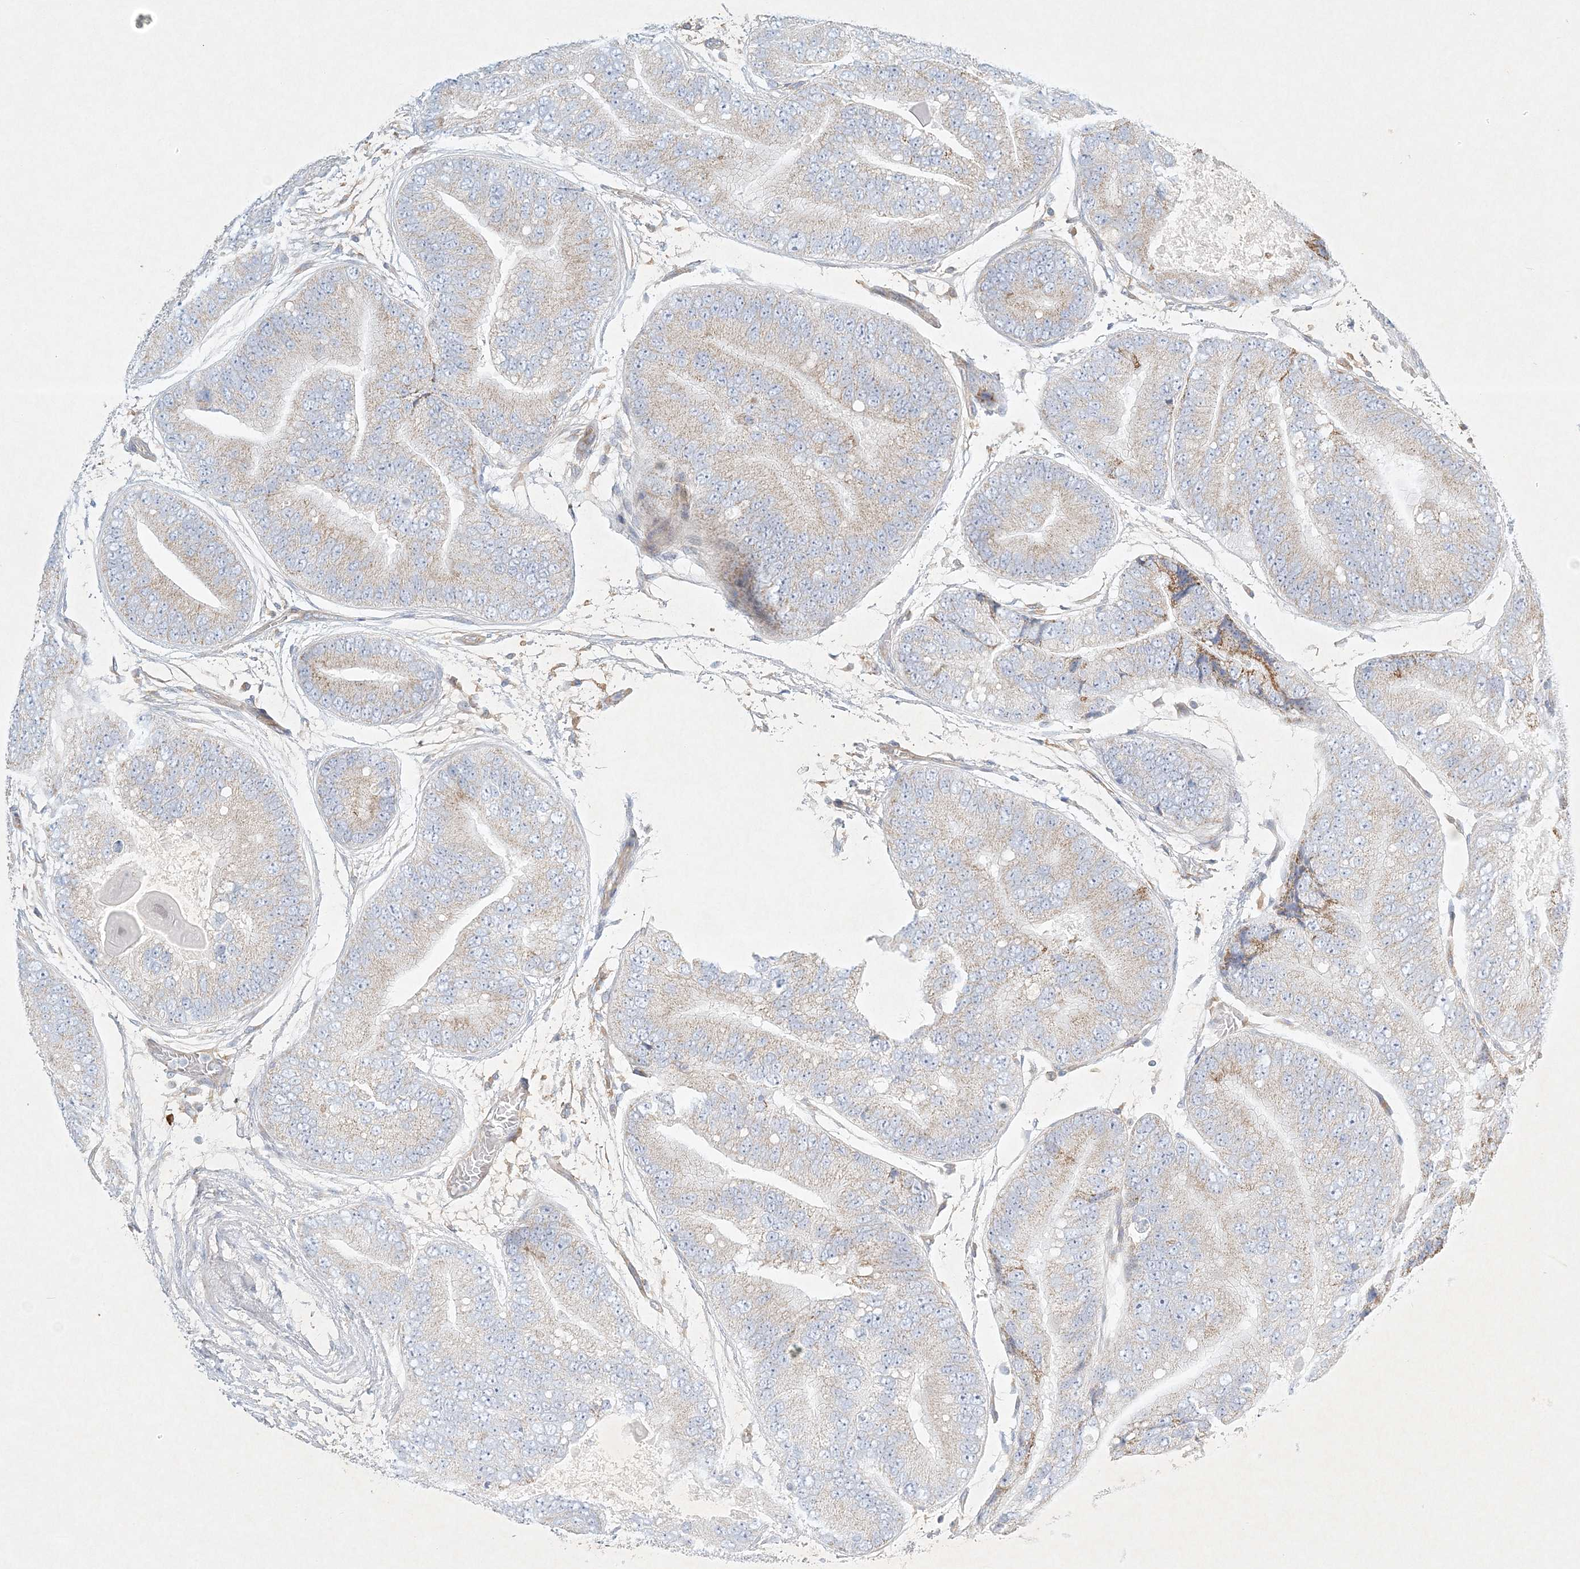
{"staining": {"intensity": "weak", "quantity": "25%-75%", "location": "cytoplasmic/membranous"}, "tissue": "prostate cancer", "cell_type": "Tumor cells", "image_type": "cancer", "snomed": [{"axis": "morphology", "description": "Adenocarcinoma, High grade"}, {"axis": "topography", "description": "Prostate"}], "caption": "Immunohistochemistry (IHC) image of high-grade adenocarcinoma (prostate) stained for a protein (brown), which shows low levels of weak cytoplasmic/membranous positivity in about 25%-75% of tumor cells.", "gene": "STK11IP", "patient": {"sex": "male", "age": 70}}